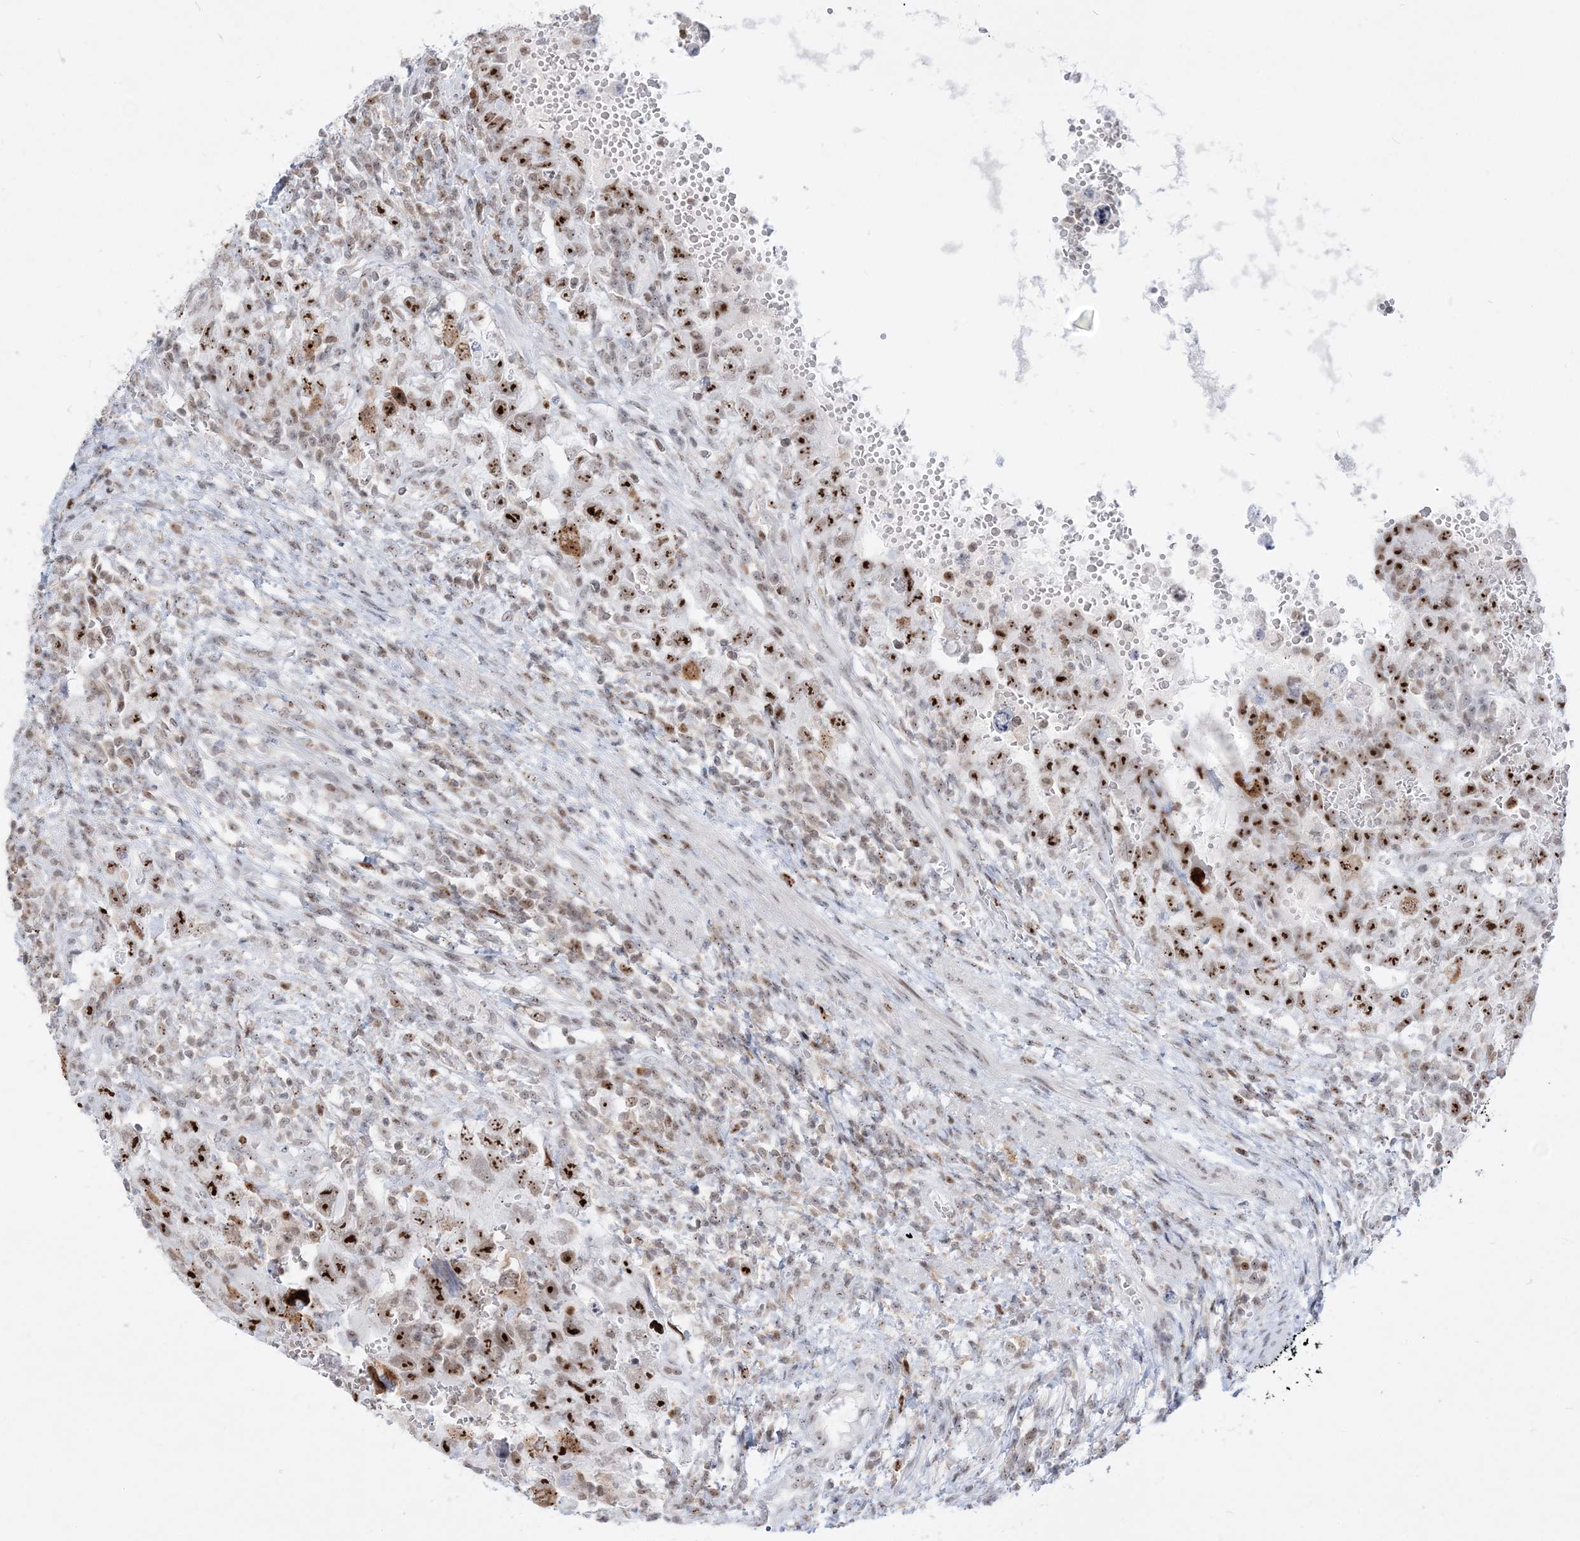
{"staining": {"intensity": "strong", "quantity": ">75%", "location": "nuclear"}, "tissue": "testis cancer", "cell_type": "Tumor cells", "image_type": "cancer", "snomed": [{"axis": "morphology", "description": "Carcinoma, Embryonal, NOS"}, {"axis": "topography", "description": "Testis"}], "caption": "IHC image of testis cancer (embryonal carcinoma) stained for a protein (brown), which shows high levels of strong nuclear staining in approximately >75% of tumor cells.", "gene": "DDX21", "patient": {"sex": "male", "age": 26}}